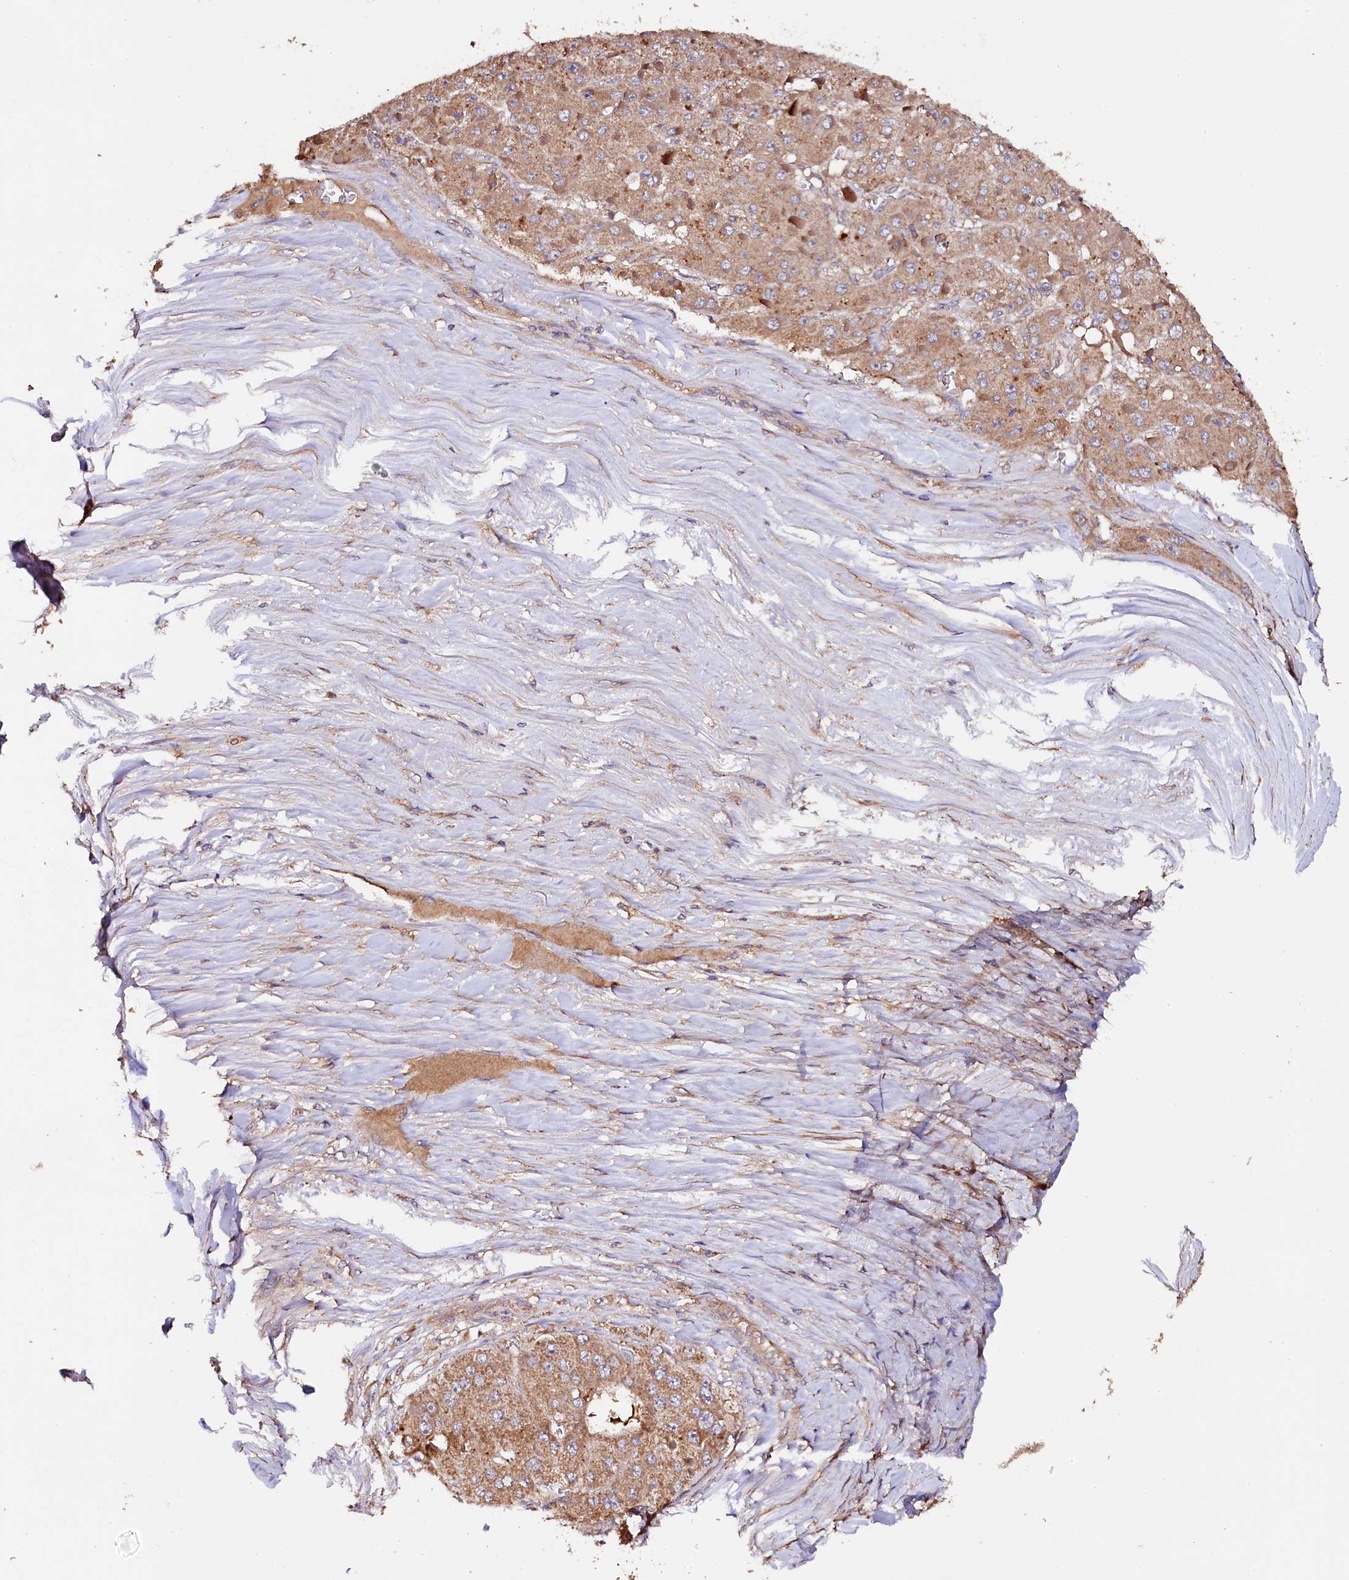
{"staining": {"intensity": "moderate", "quantity": ">75%", "location": "cytoplasmic/membranous"}, "tissue": "liver cancer", "cell_type": "Tumor cells", "image_type": "cancer", "snomed": [{"axis": "morphology", "description": "Carcinoma, Hepatocellular, NOS"}, {"axis": "topography", "description": "Liver"}], "caption": "Protein staining of hepatocellular carcinoma (liver) tissue exhibits moderate cytoplasmic/membranous positivity in about >75% of tumor cells.", "gene": "KLC2", "patient": {"sex": "female", "age": 73}}